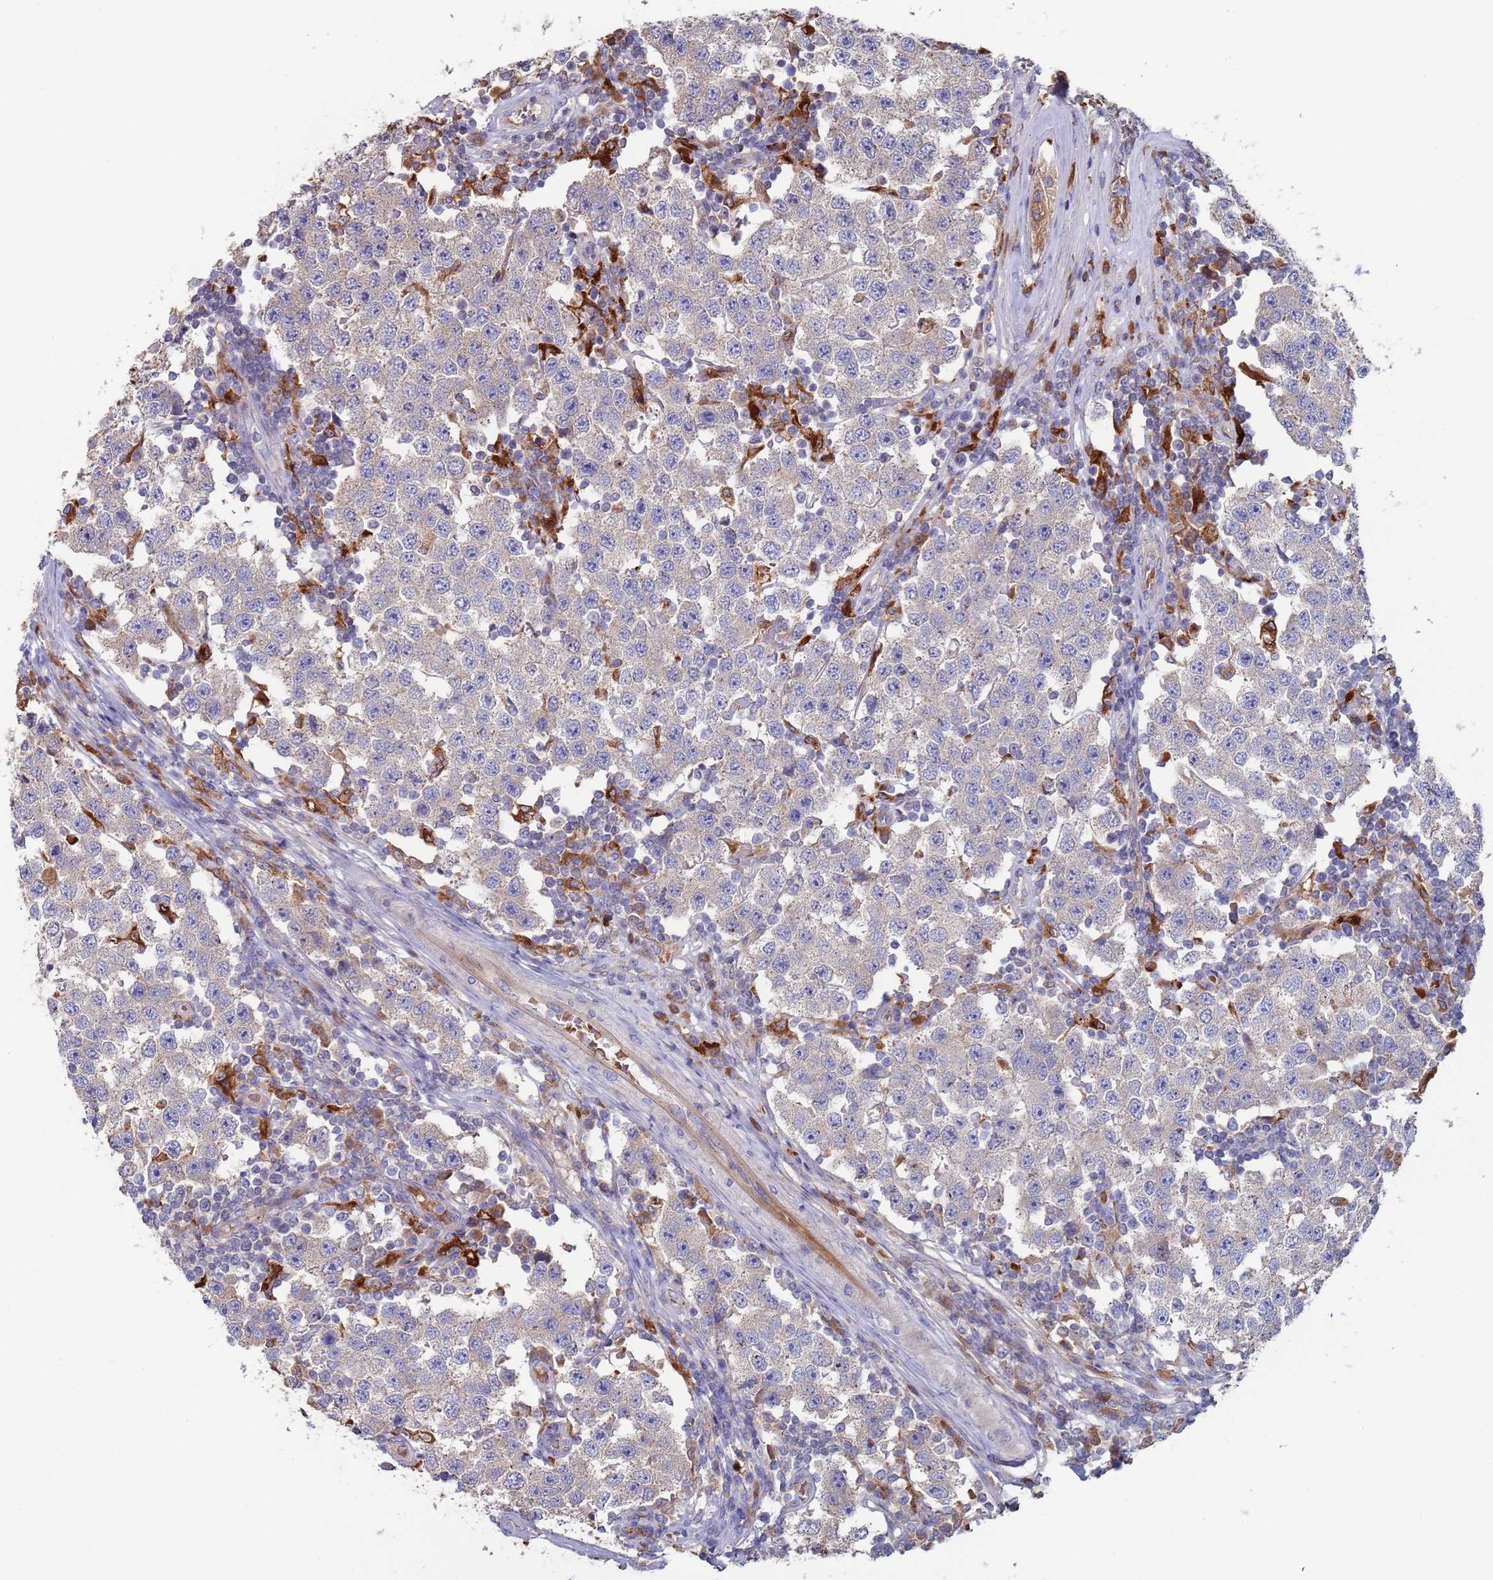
{"staining": {"intensity": "negative", "quantity": "none", "location": "none"}, "tissue": "testis cancer", "cell_type": "Tumor cells", "image_type": "cancer", "snomed": [{"axis": "morphology", "description": "Seminoma, NOS"}, {"axis": "topography", "description": "Testis"}], "caption": "The photomicrograph displays no staining of tumor cells in testis cancer (seminoma).", "gene": "MALRD1", "patient": {"sex": "male", "age": 34}}